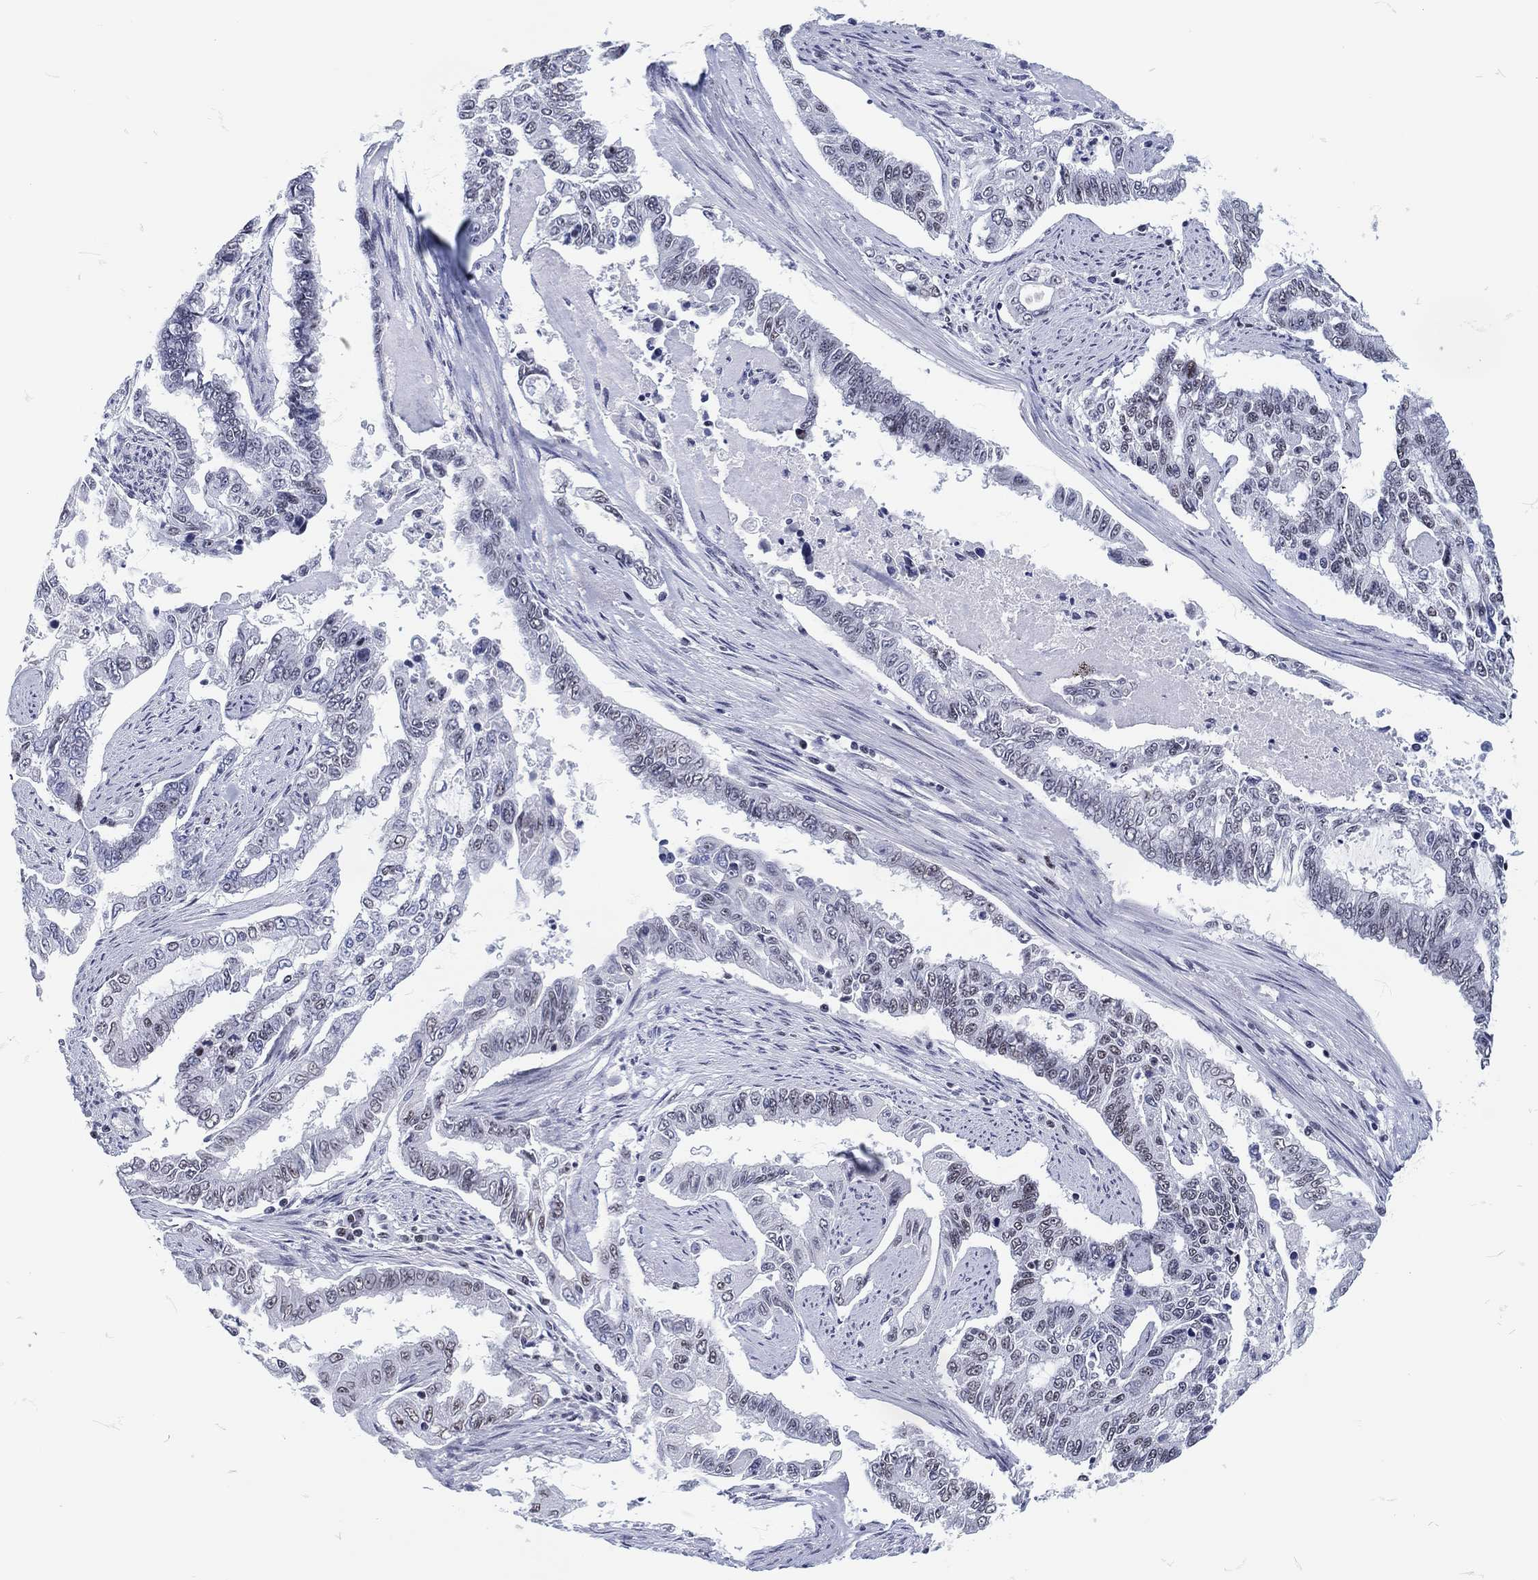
{"staining": {"intensity": "negative", "quantity": "none", "location": "none"}, "tissue": "endometrial cancer", "cell_type": "Tumor cells", "image_type": "cancer", "snomed": [{"axis": "morphology", "description": "Adenocarcinoma, NOS"}, {"axis": "topography", "description": "Uterus"}], "caption": "This is an immunohistochemistry photomicrograph of endometrial cancer (adenocarcinoma). There is no expression in tumor cells.", "gene": "MAPK8IP1", "patient": {"sex": "female", "age": 59}}